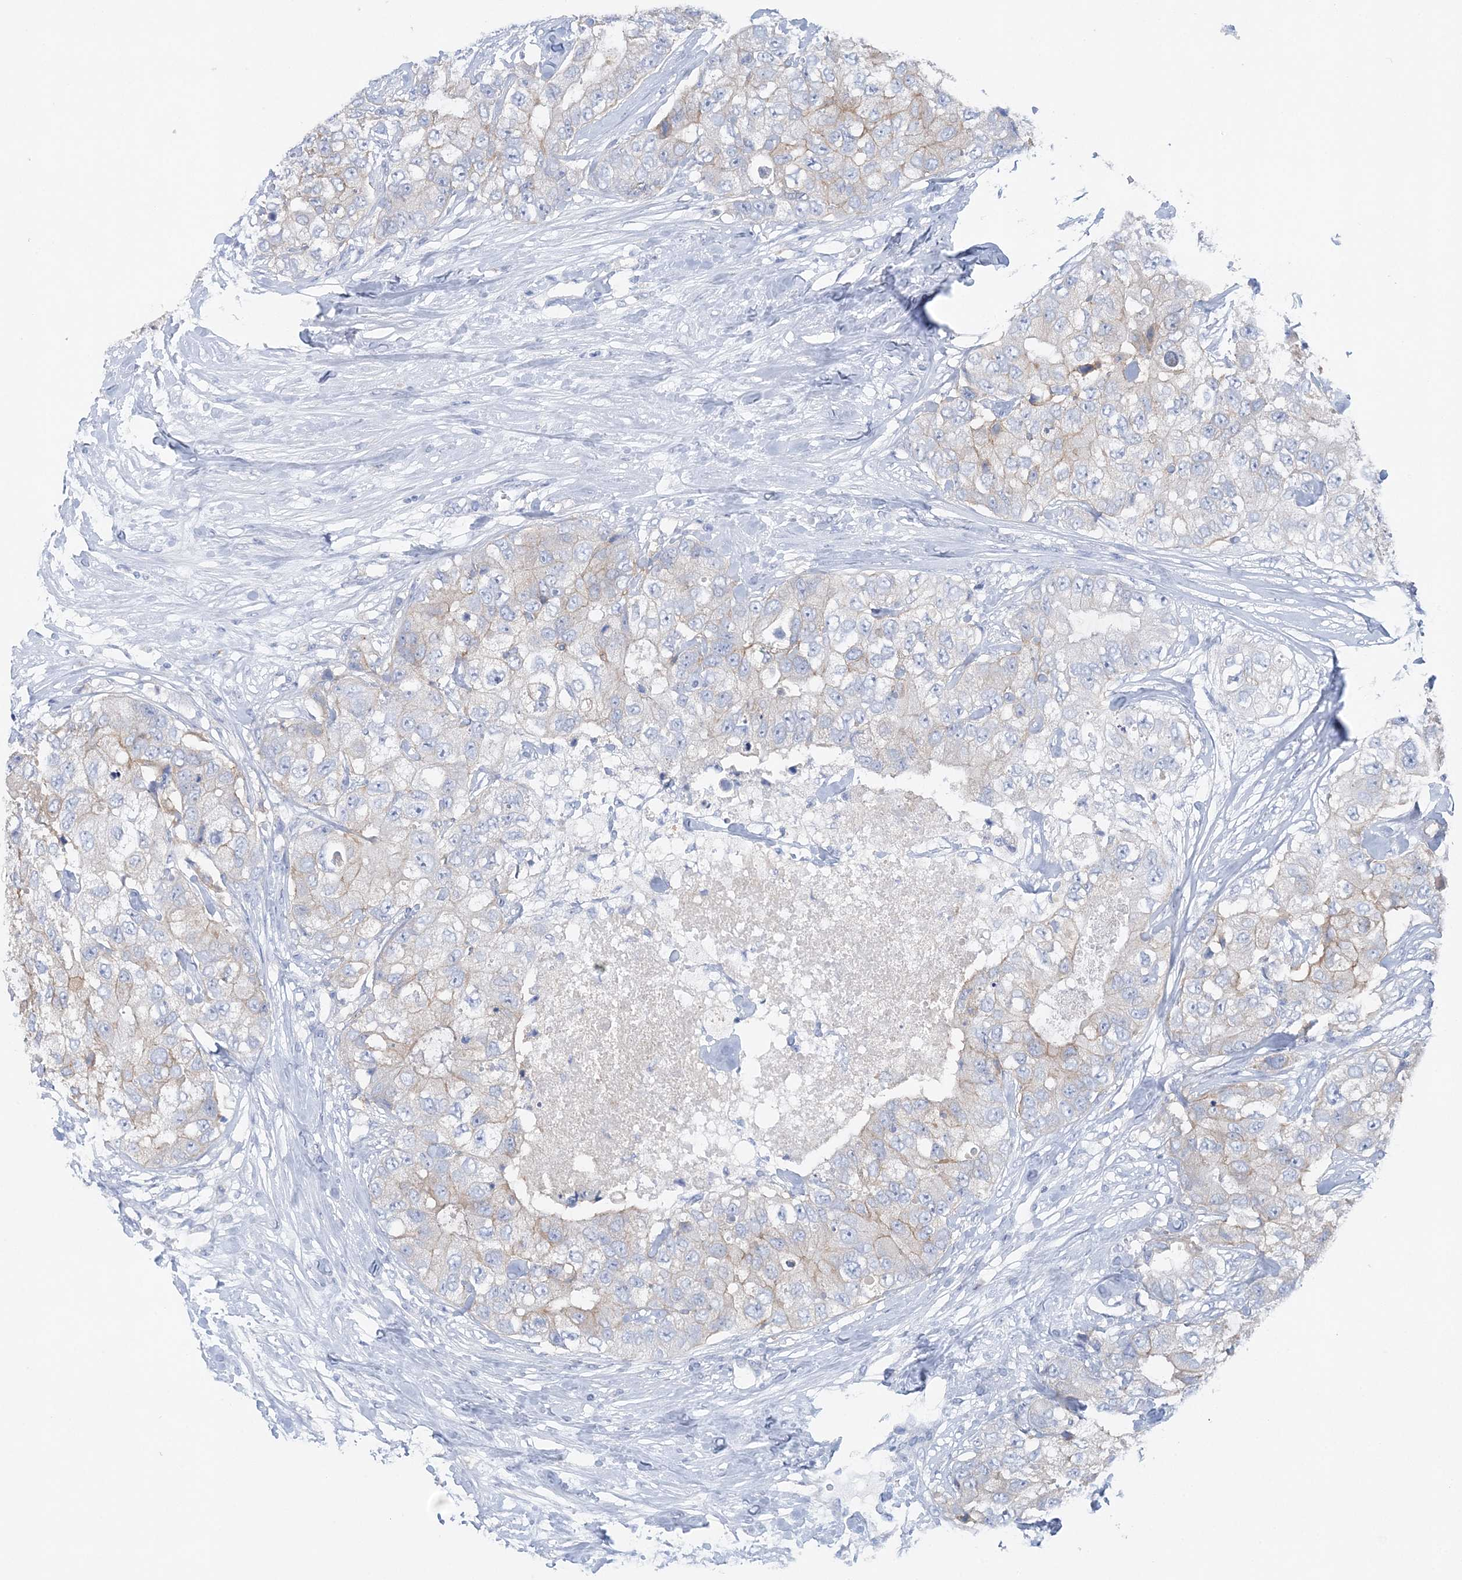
{"staining": {"intensity": "weak", "quantity": "25%-75%", "location": "cytoplasmic/membranous"}, "tissue": "breast cancer", "cell_type": "Tumor cells", "image_type": "cancer", "snomed": [{"axis": "morphology", "description": "Duct carcinoma"}, {"axis": "topography", "description": "Breast"}], "caption": "Weak cytoplasmic/membranous positivity is identified in about 25%-75% of tumor cells in breast invasive ductal carcinoma. (Stains: DAB (3,3'-diaminobenzidine) in brown, nuclei in blue, Microscopy: brightfield microscopy at high magnification).", "gene": "SLC5A6", "patient": {"sex": "female", "age": 62}}